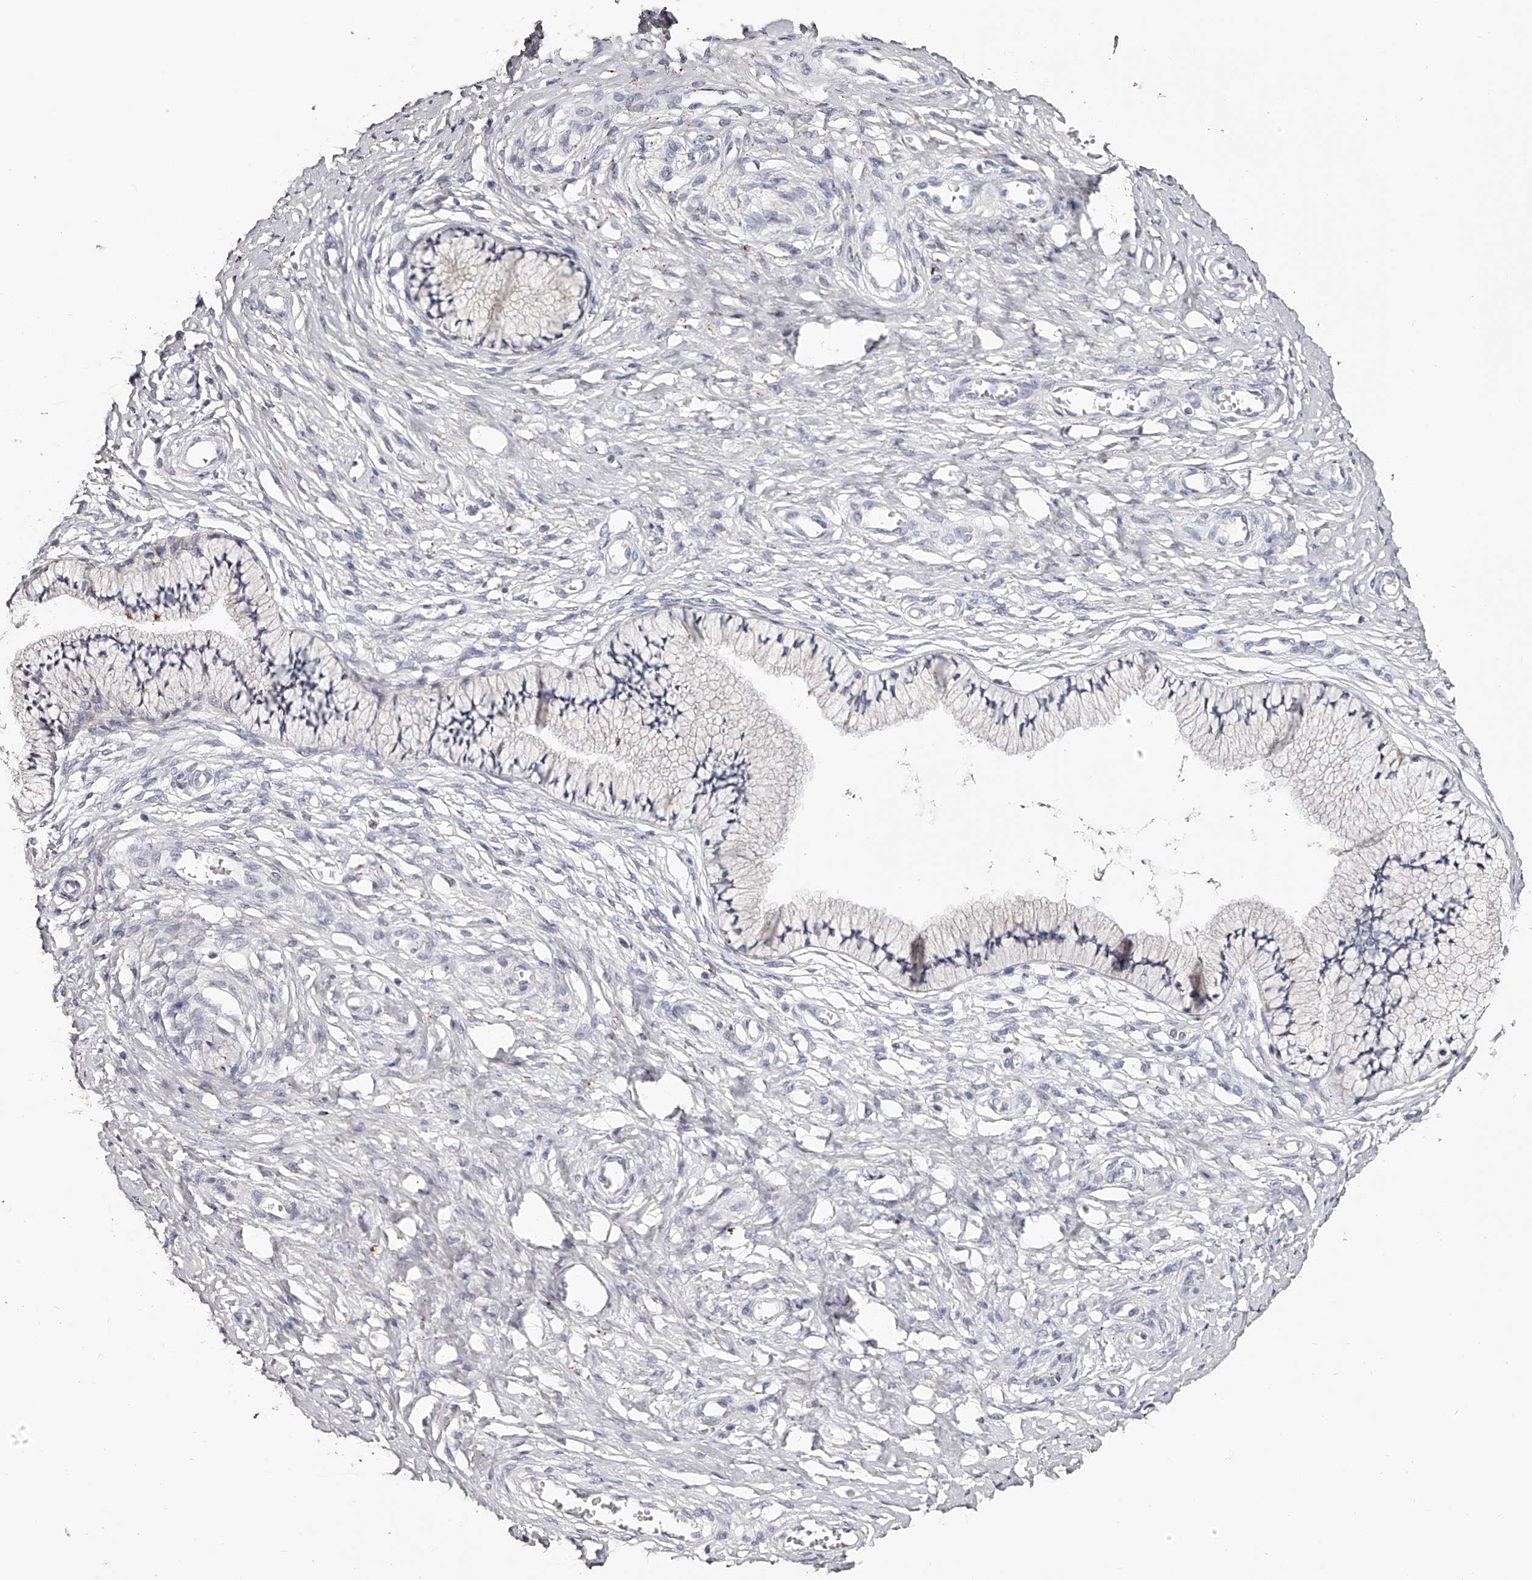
{"staining": {"intensity": "moderate", "quantity": "25%-75%", "location": "cytoplasmic/membranous"}, "tissue": "cervix", "cell_type": "Glandular cells", "image_type": "normal", "snomed": [{"axis": "morphology", "description": "Normal tissue, NOS"}, {"axis": "topography", "description": "Cervix"}], "caption": "IHC image of normal cervix stained for a protein (brown), which shows medium levels of moderate cytoplasmic/membranous staining in about 25%-75% of glandular cells.", "gene": "SLC35D3", "patient": {"sex": "female", "age": 36}}